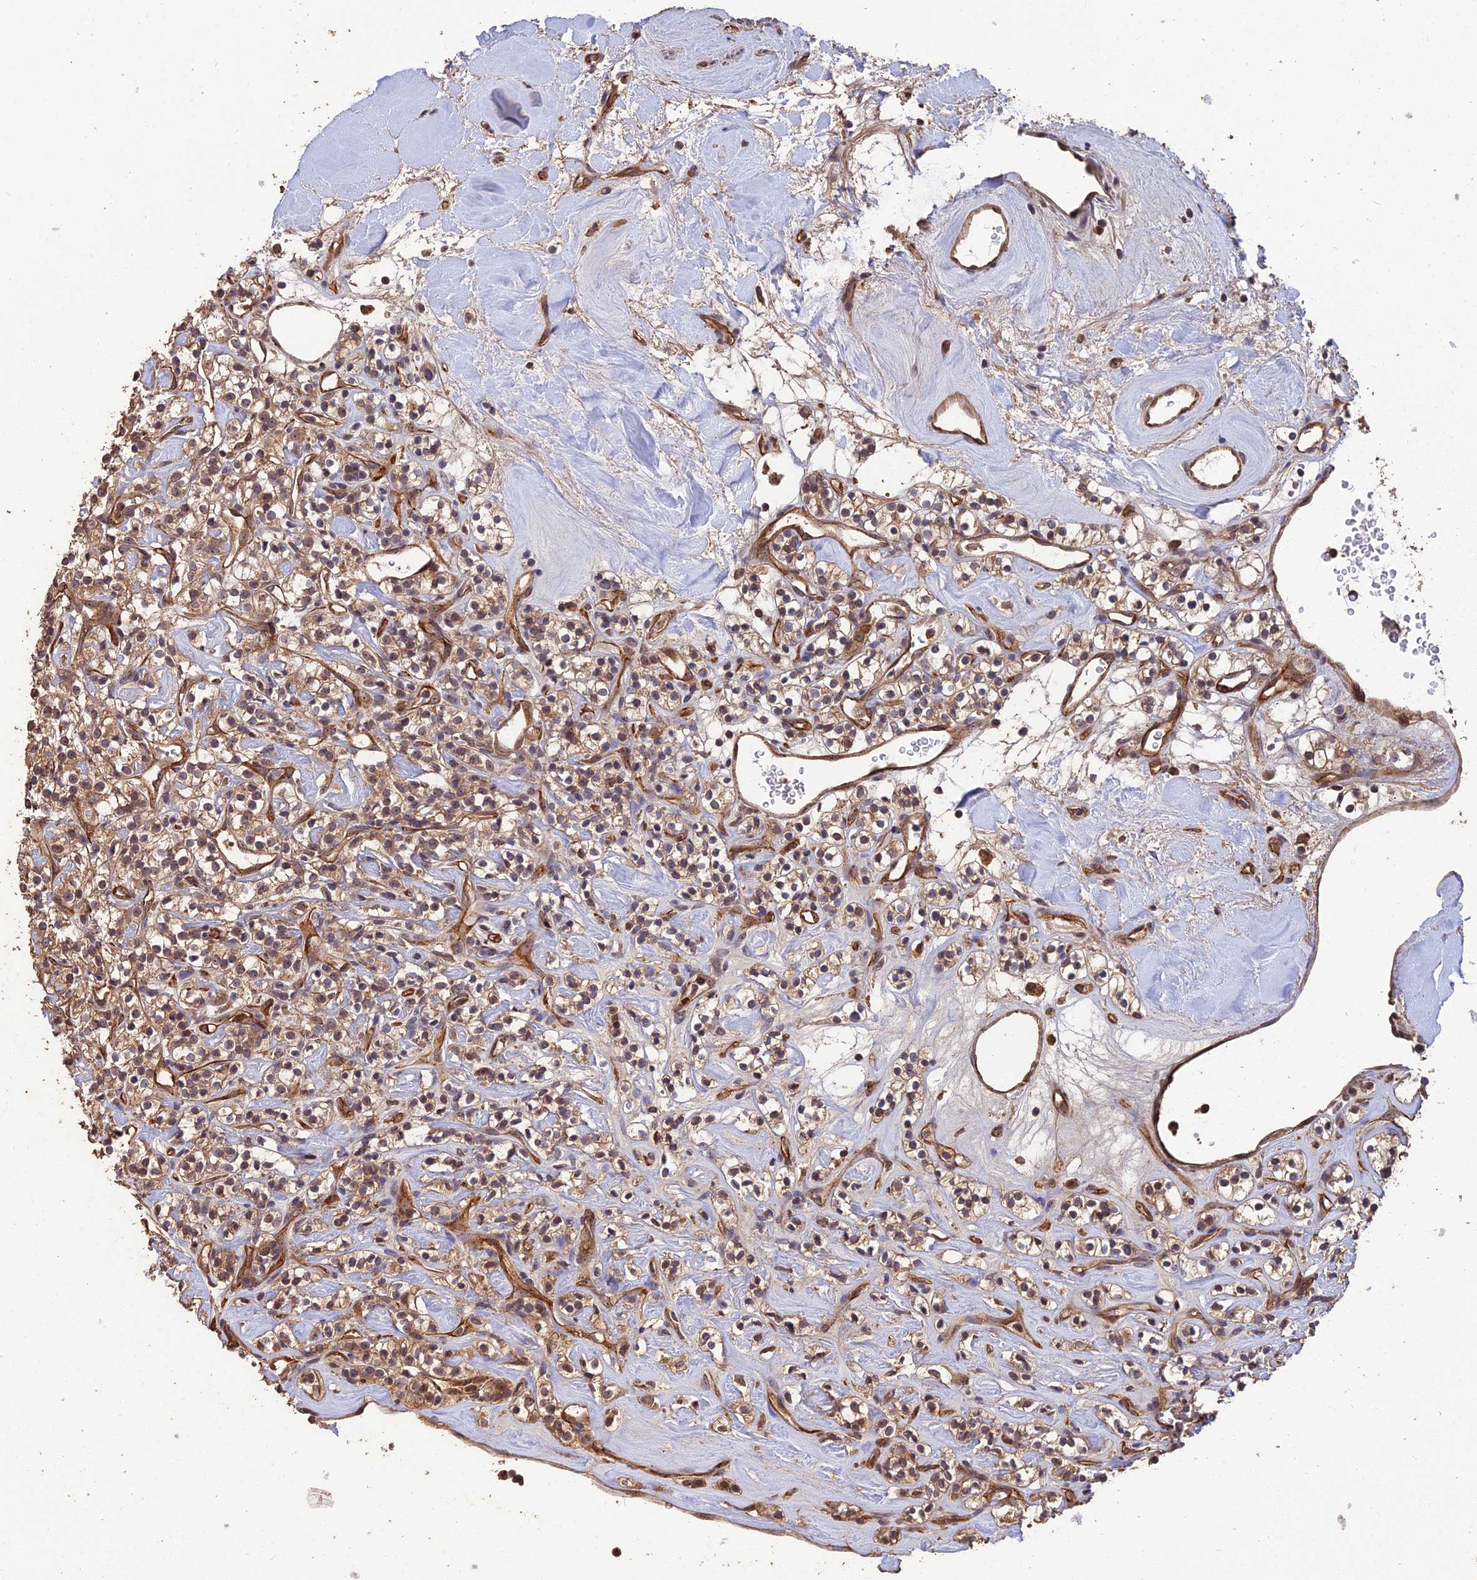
{"staining": {"intensity": "moderate", "quantity": "<25%", "location": "cytoplasmic/membranous"}, "tissue": "renal cancer", "cell_type": "Tumor cells", "image_type": "cancer", "snomed": [{"axis": "morphology", "description": "Adenocarcinoma, NOS"}, {"axis": "topography", "description": "Kidney"}], "caption": "Renal adenocarcinoma stained with immunohistochemistry reveals moderate cytoplasmic/membranous staining in approximately <25% of tumor cells. Using DAB (3,3'-diaminobenzidine) (brown) and hematoxylin (blue) stains, captured at high magnification using brightfield microscopy.", "gene": "RALGAPA2", "patient": {"sex": "male", "age": 77}}